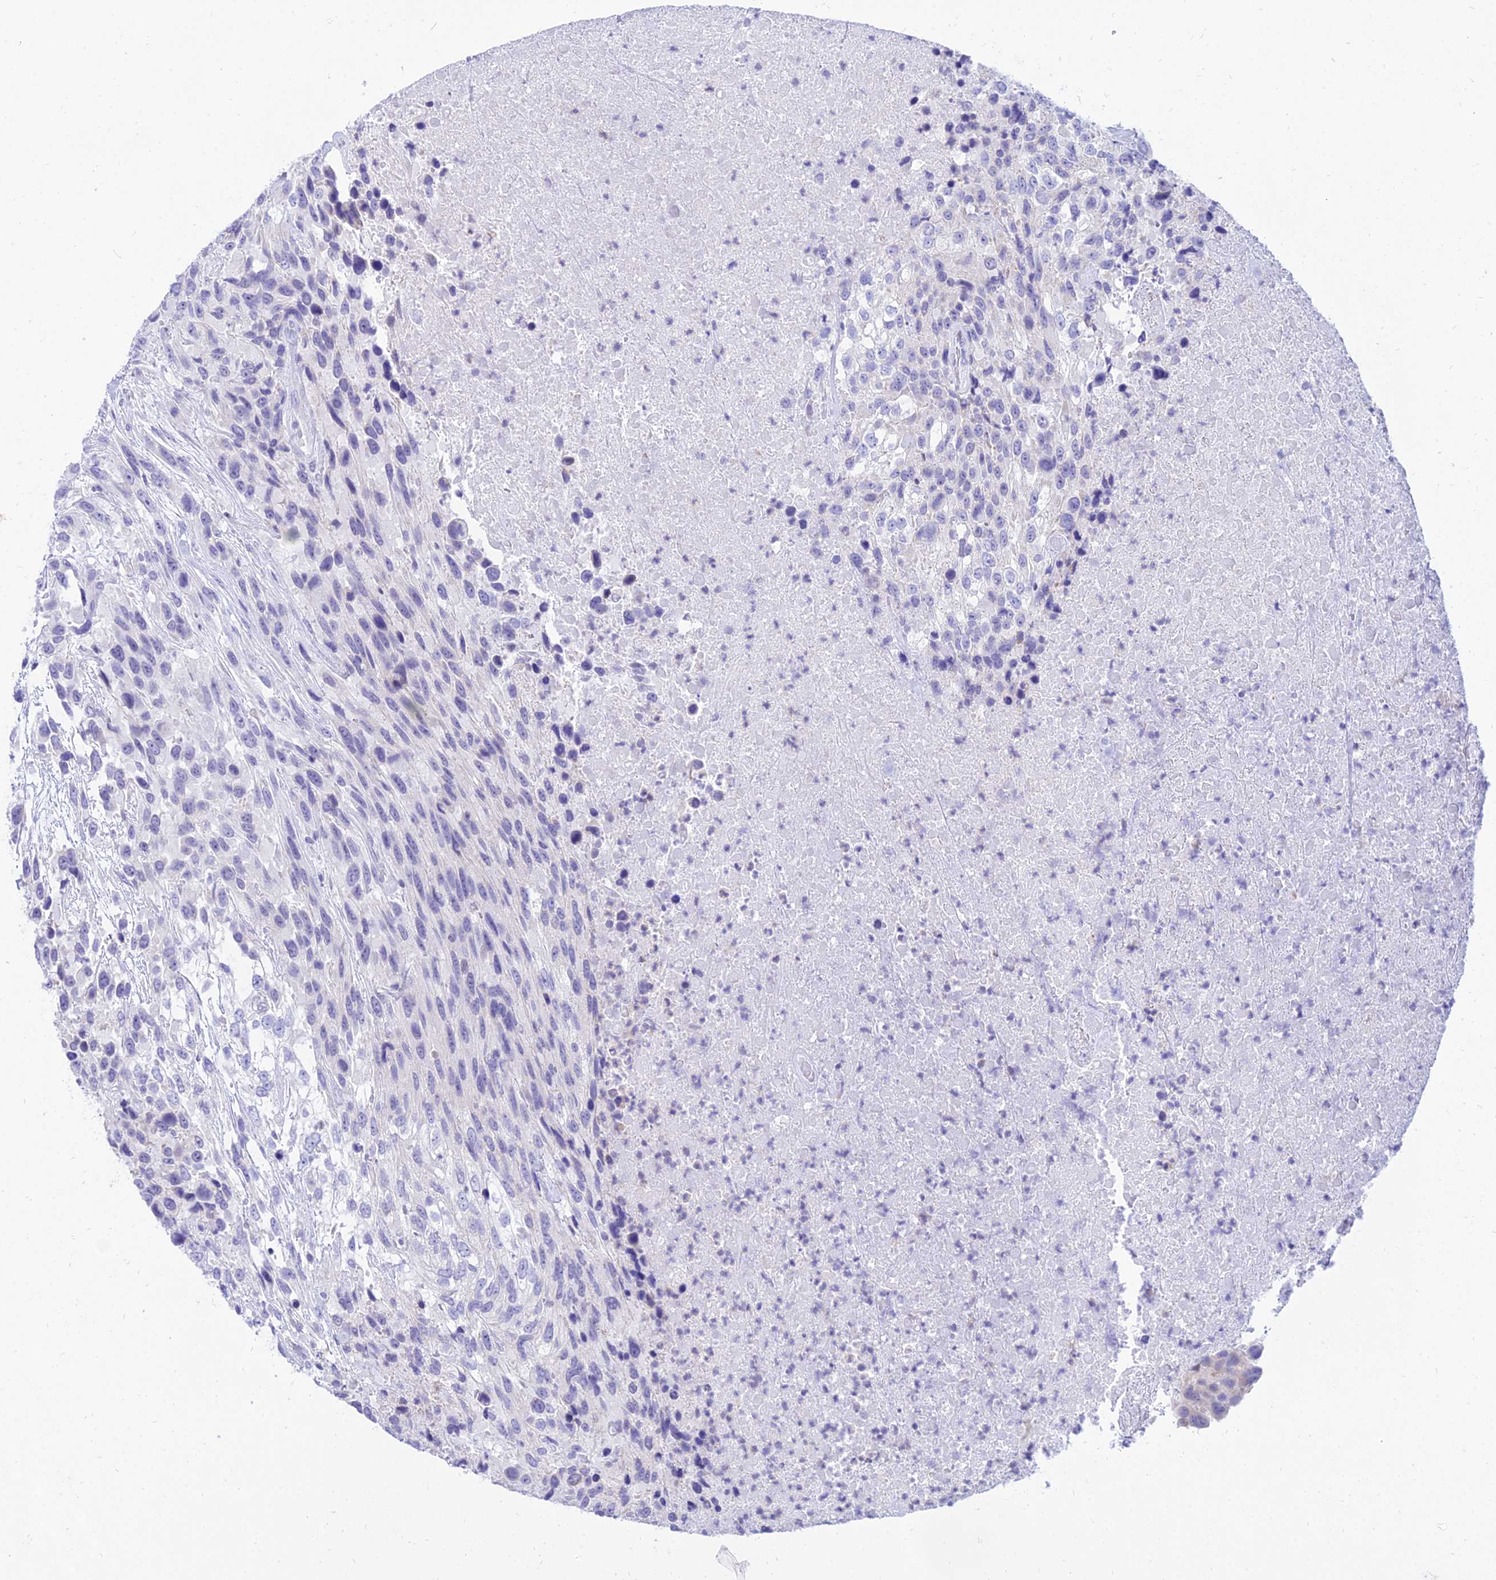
{"staining": {"intensity": "negative", "quantity": "none", "location": "none"}, "tissue": "urothelial cancer", "cell_type": "Tumor cells", "image_type": "cancer", "snomed": [{"axis": "morphology", "description": "Urothelial carcinoma, High grade"}, {"axis": "topography", "description": "Urinary bladder"}], "caption": "IHC micrograph of neoplastic tissue: urothelial cancer stained with DAB (3,3'-diaminobenzidine) reveals no significant protein expression in tumor cells.", "gene": "PKN3", "patient": {"sex": "female", "age": 70}}